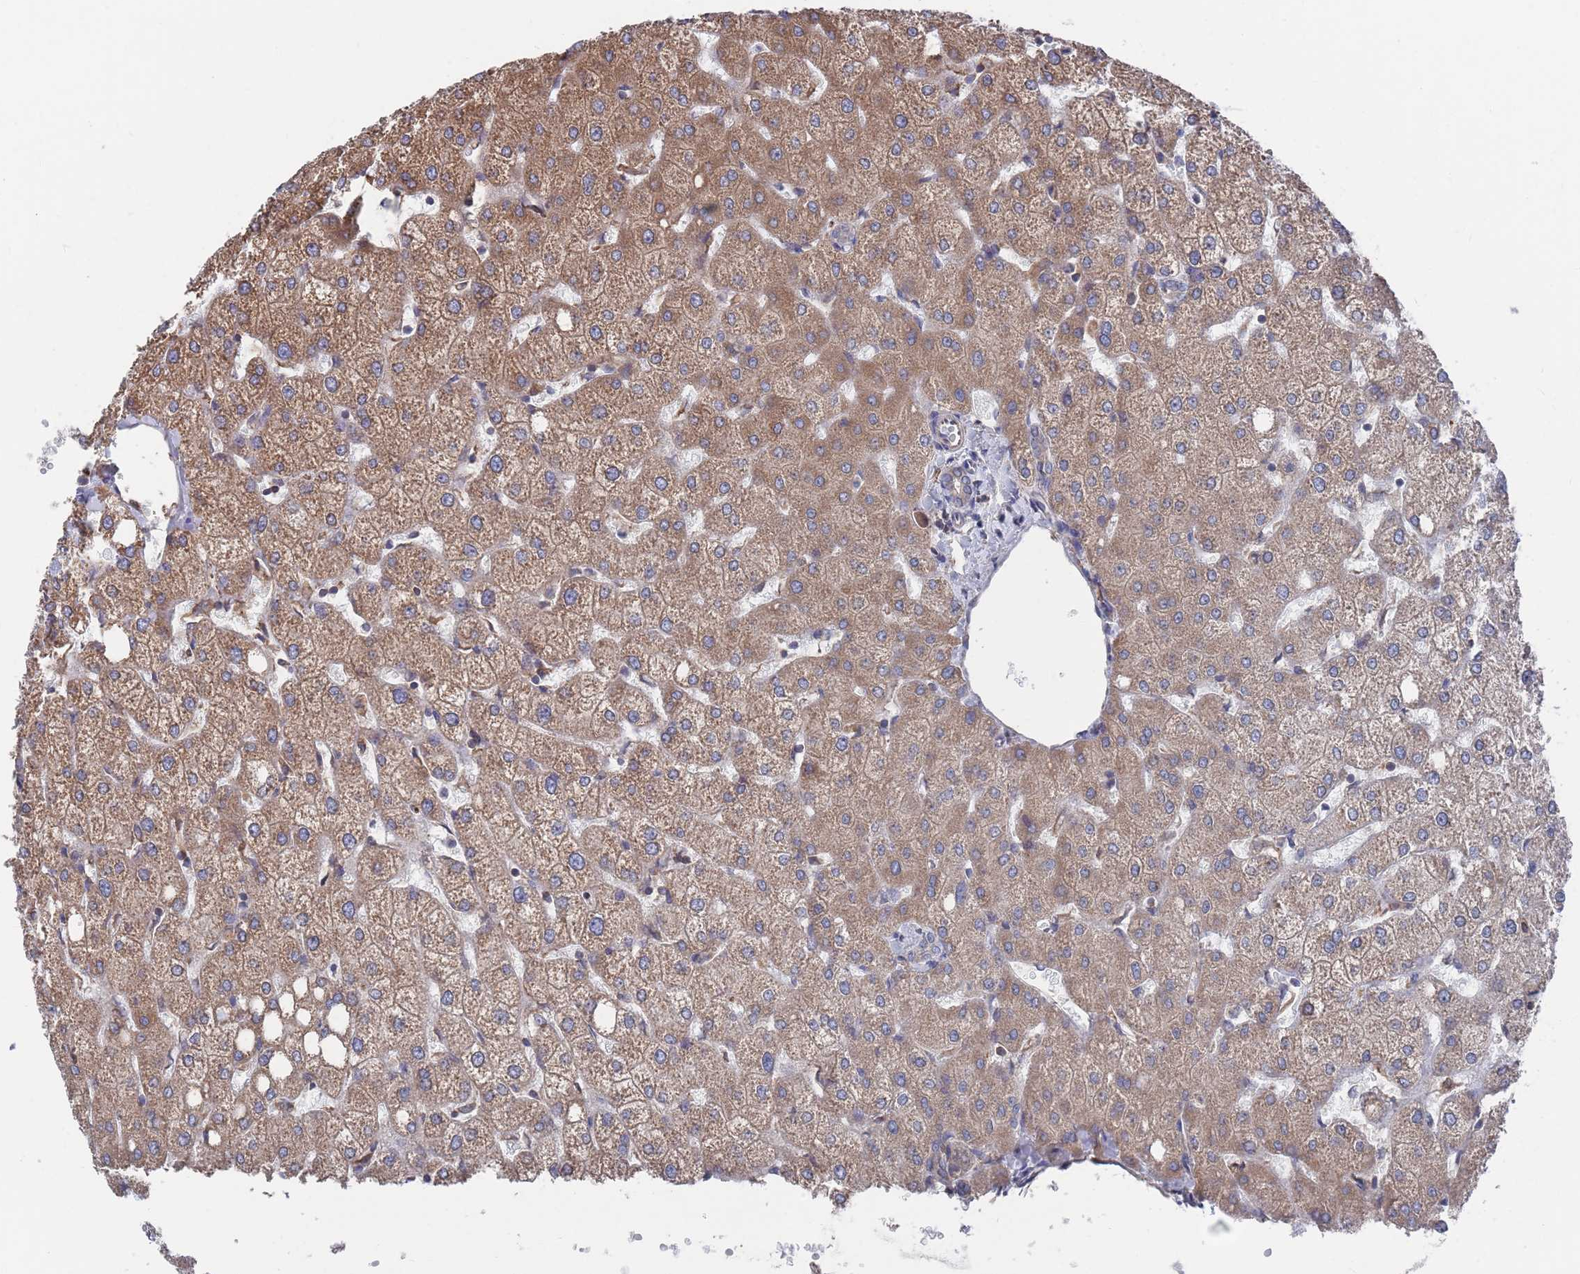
{"staining": {"intensity": "negative", "quantity": "none", "location": "none"}, "tissue": "liver", "cell_type": "Cholangiocytes", "image_type": "normal", "snomed": [{"axis": "morphology", "description": "Normal tissue, NOS"}, {"axis": "topography", "description": "Liver"}], "caption": "DAB immunohistochemical staining of unremarkable human liver shows no significant expression in cholangiocytes.", "gene": "GID8", "patient": {"sex": "female", "age": 54}}